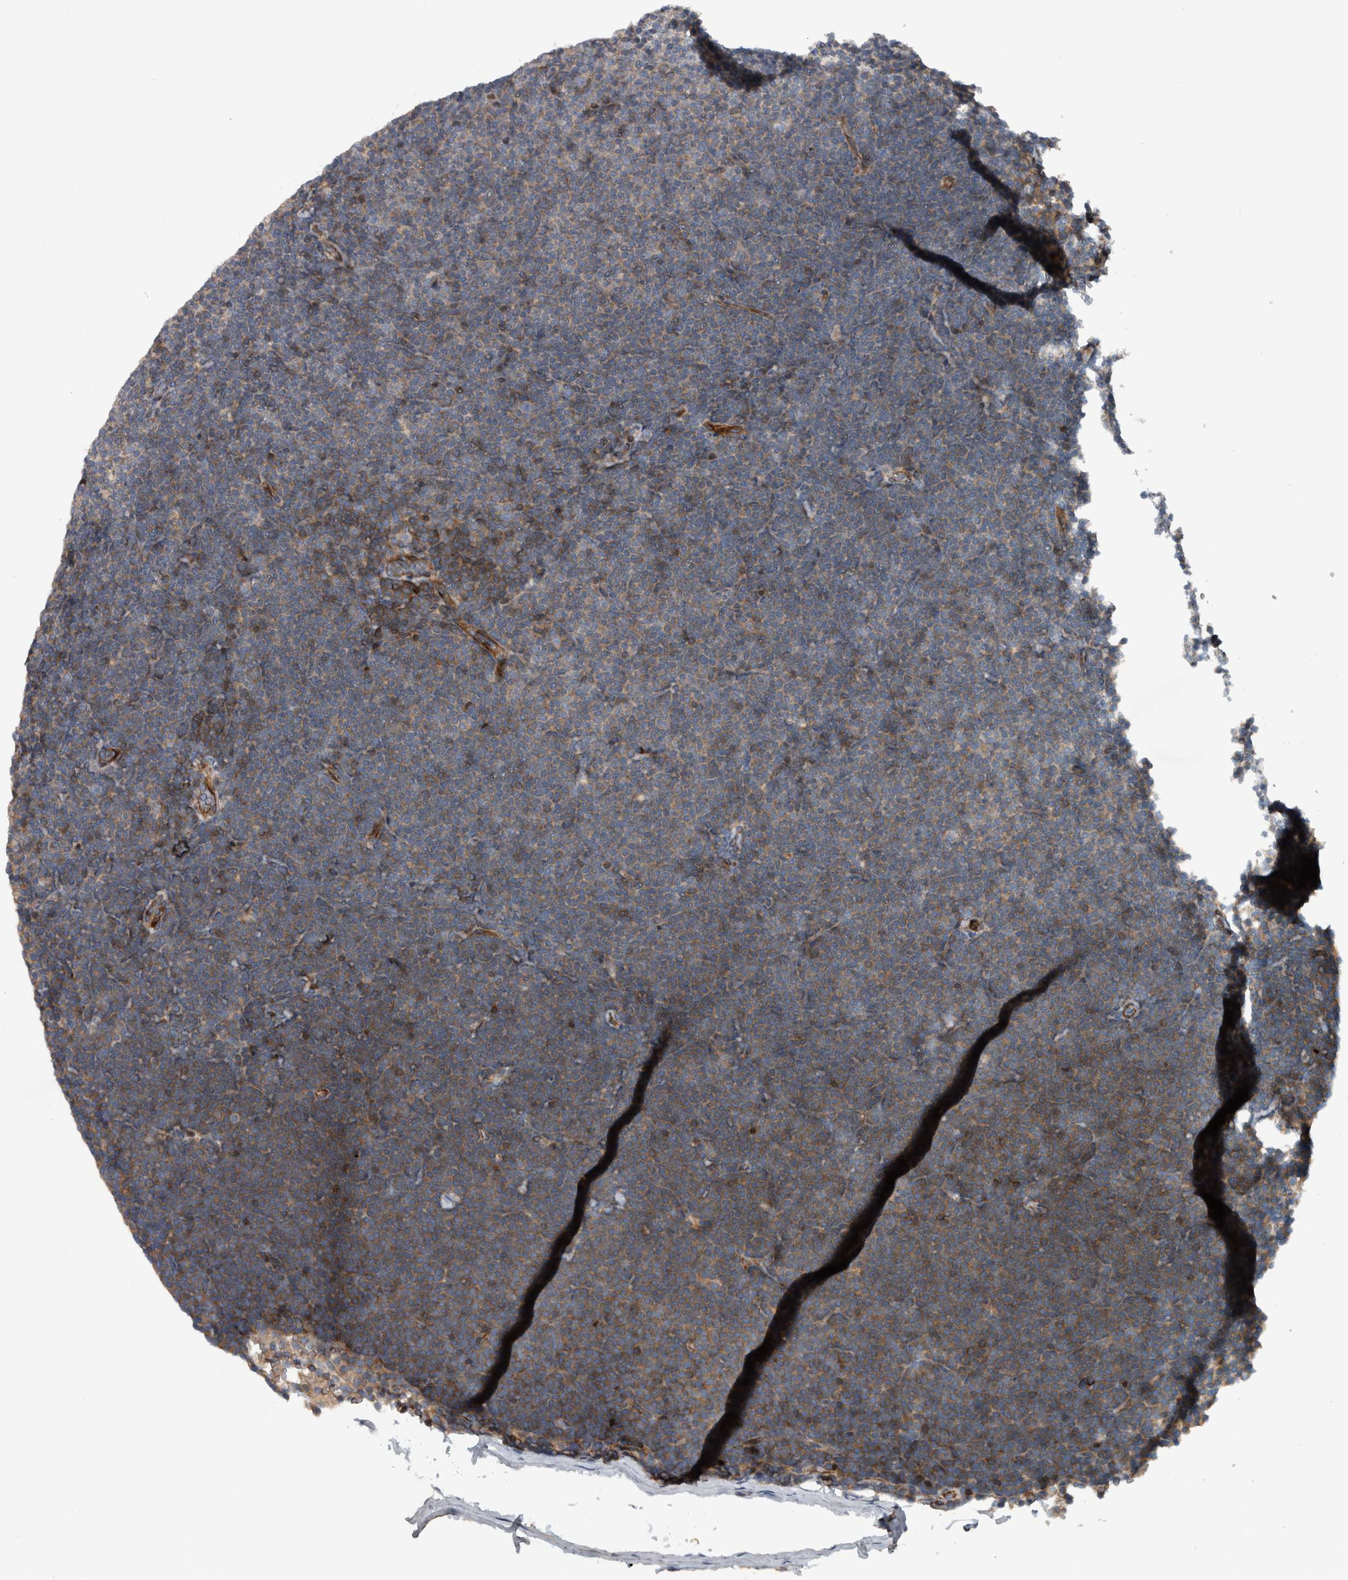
{"staining": {"intensity": "weak", "quantity": ">75%", "location": "cytoplasmic/membranous"}, "tissue": "lymphoma", "cell_type": "Tumor cells", "image_type": "cancer", "snomed": [{"axis": "morphology", "description": "Malignant lymphoma, non-Hodgkin's type, Low grade"}, {"axis": "topography", "description": "Lymph node"}], "caption": "This is a photomicrograph of immunohistochemistry (IHC) staining of malignant lymphoma, non-Hodgkin's type (low-grade), which shows weak expression in the cytoplasmic/membranous of tumor cells.", "gene": "BAIAP2L1", "patient": {"sex": "female", "age": 53}}